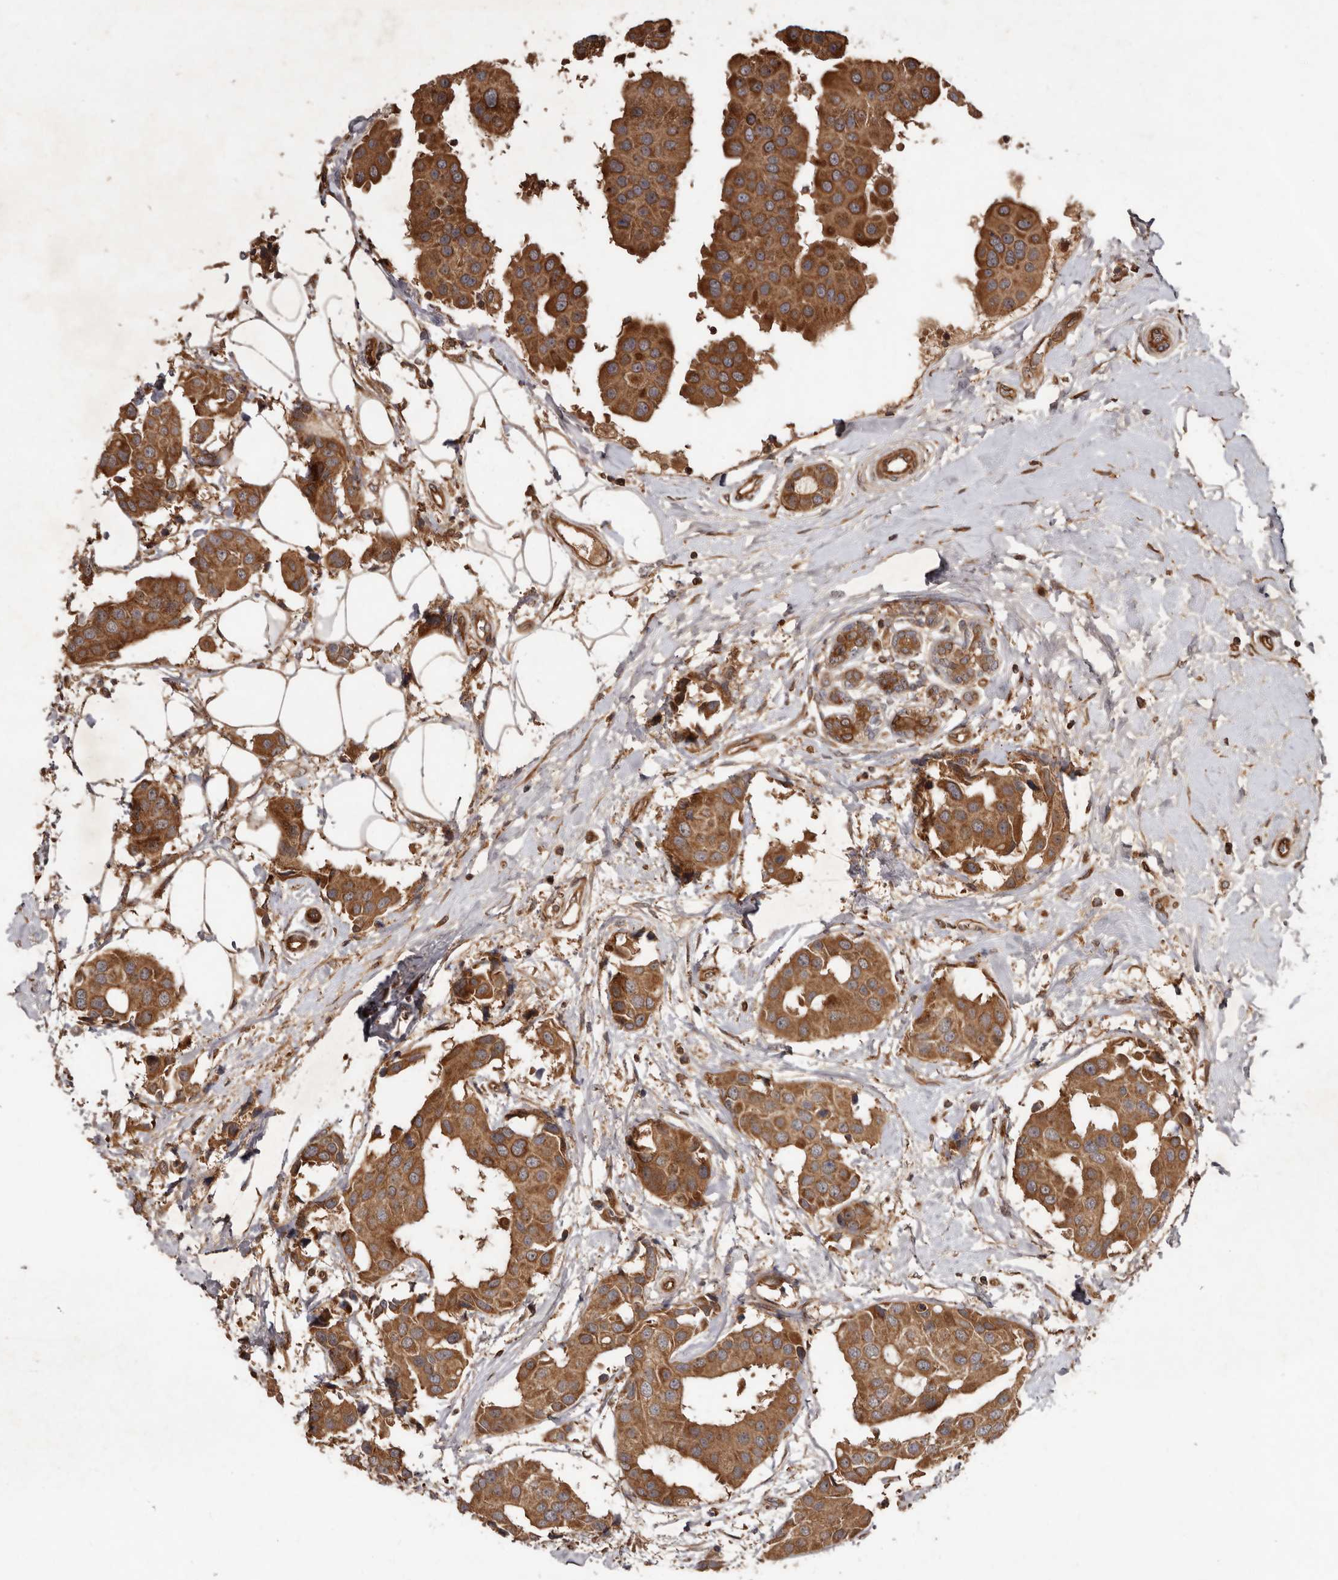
{"staining": {"intensity": "moderate", "quantity": ">75%", "location": "cytoplasmic/membranous"}, "tissue": "breast cancer", "cell_type": "Tumor cells", "image_type": "cancer", "snomed": [{"axis": "morphology", "description": "Normal tissue, NOS"}, {"axis": "morphology", "description": "Duct carcinoma"}, {"axis": "topography", "description": "Breast"}], "caption": "Breast intraductal carcinoma stained for a protein reveals moderate cytoplasmic/membranous positivity in tumor cells. The staining is performed using DAB brown chromogen to label protein expression. The nuclei are counter-stained blue using hematoxylin.", "gene": "STK36", "patient": {"sex": "female", "age": 39}}